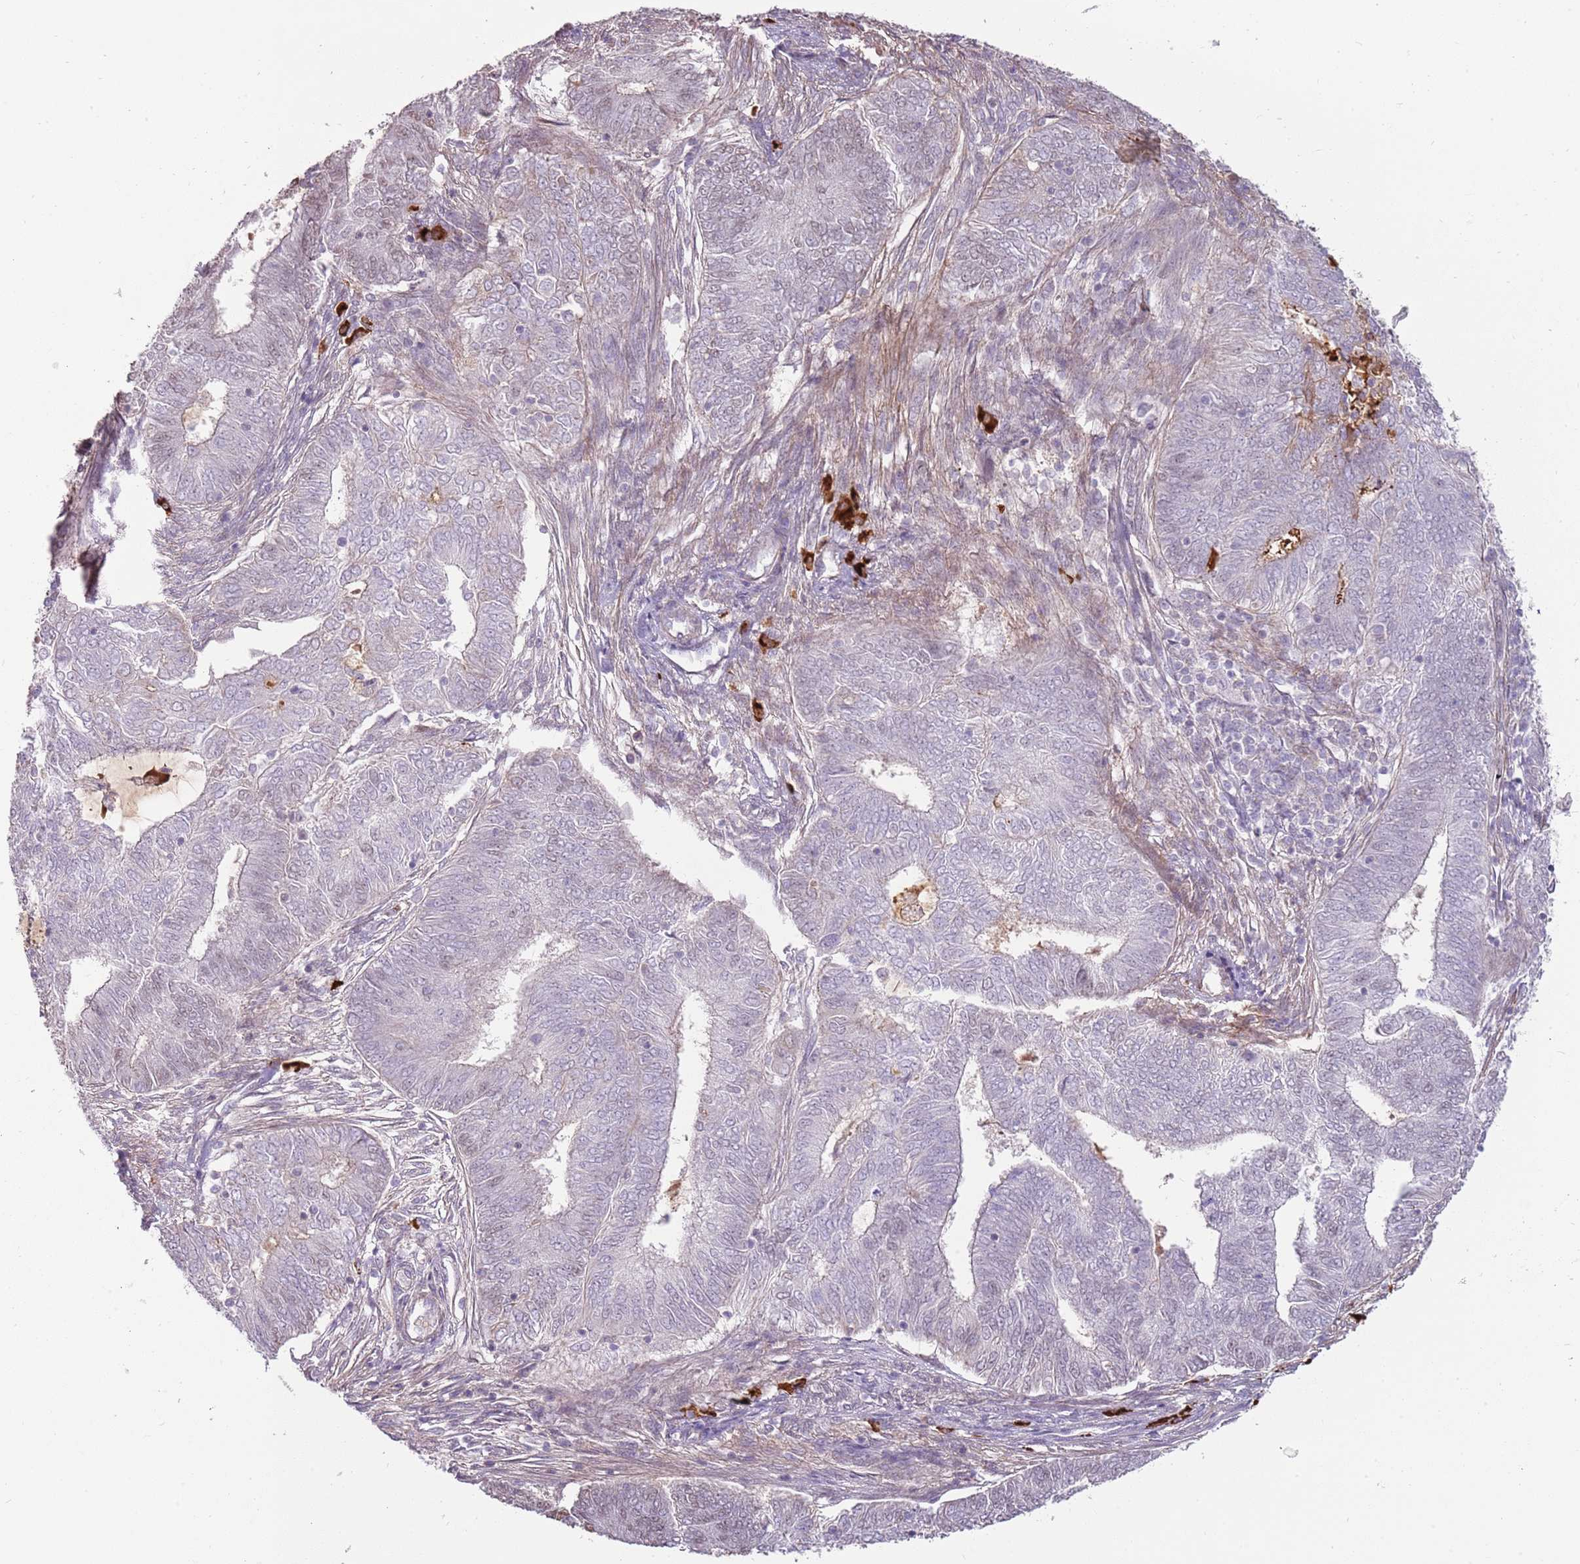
{"staining": {"intensity": "negative", "quantity": "none", "location": "none"}, "tissue": "endometrial cancer", "cell_type": "Tumor cells", "image_type": "cancer", "snomed": [{"axis": "morphology", "description": "Adenocarcinoma, NOS"}, {"axis": "topography", "description": "Endometrium"}], "caption": "High magnification brightfield microscopy of endometrial cancer stained with DAB (3,3'-diaminobenzidine) (brown) and counterstained with hematoxylin (blue): tumor cells show no significant staining.", "gene": "MCUB", "patient": {"sex": "female", "age": 62}}